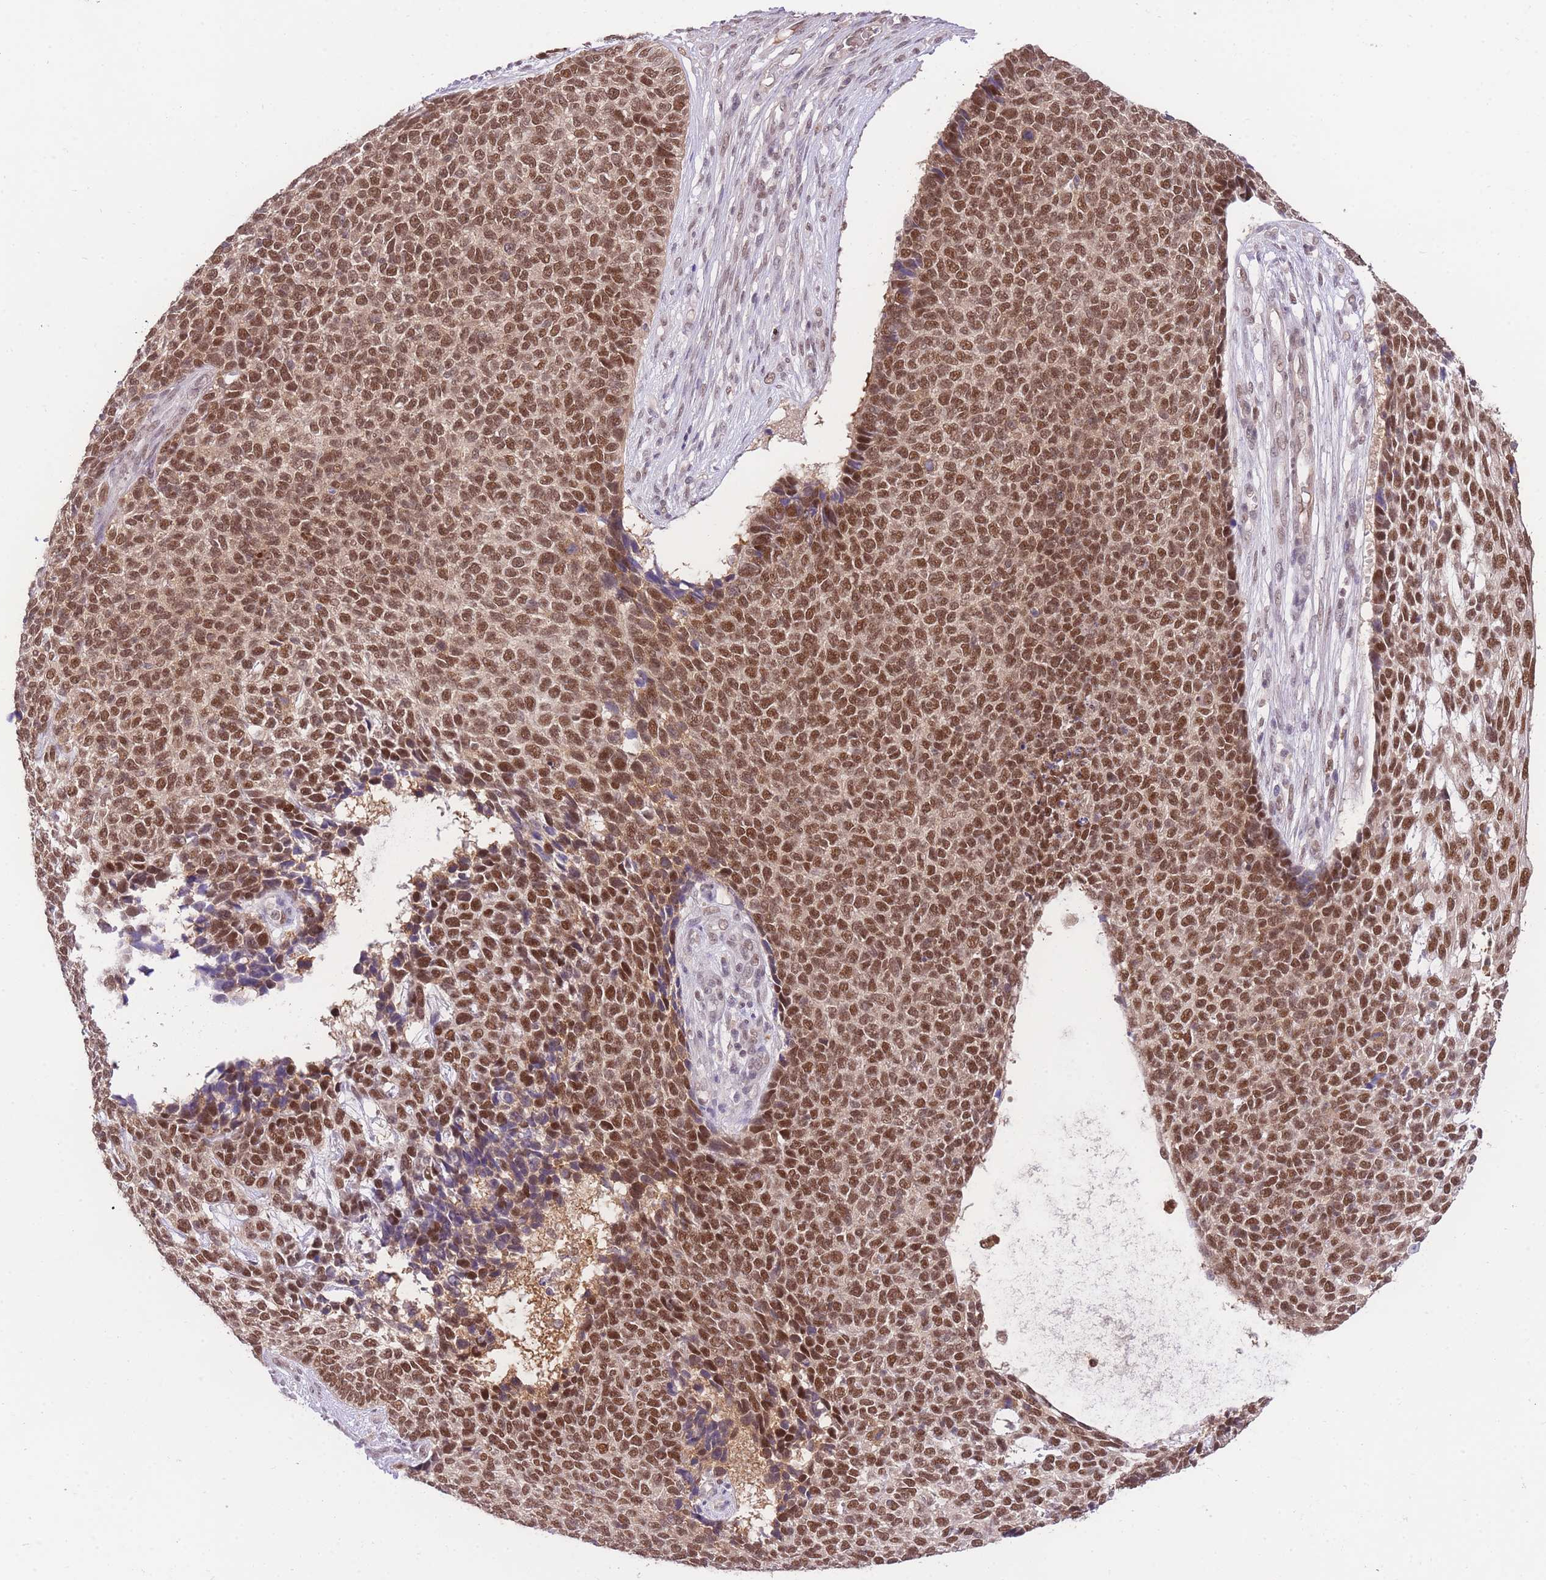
{"staining": {"intensity": "strong", "quantity": ">75%", "location": "nuclear"}, "tissue": "skin cancer", "cell_type": "Tumor cells", "image_type": "cancer", "snomed": [{"axis": "morphology", "description": "Basal cell carcinoma"}, {"axis": "topography", "description": "Skin"}], "caption": "This is a micrograph of immunohistochemistry (IHC) staining of skin basal cell carcinoma, which shows strong staining in the nuclear of tumor cells.", "gene": "UBXN7", "patient": {"sex": "female", "age": 84}}